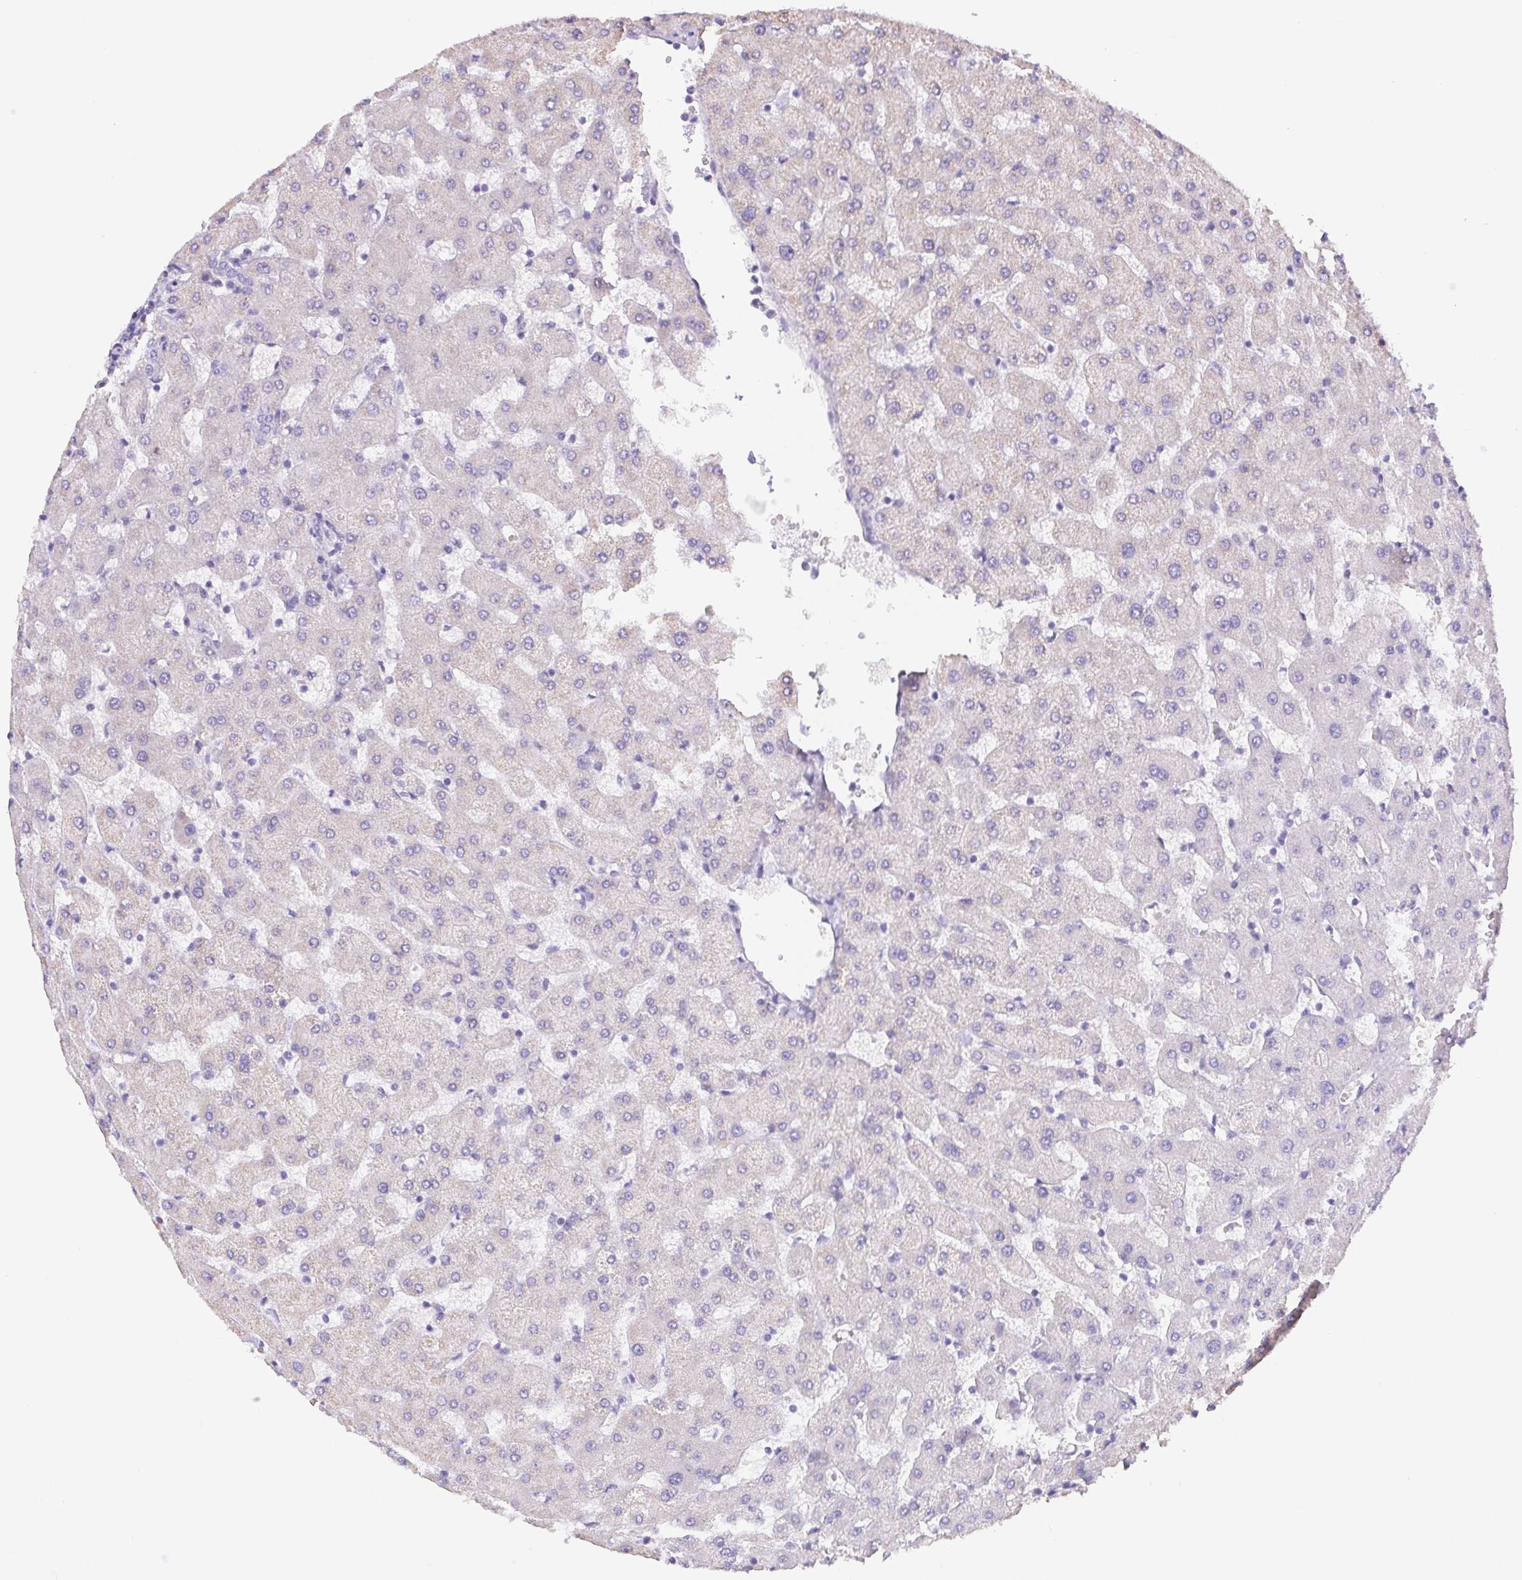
{"staining": {"intensity": "negative", "quantity": "none", "location": "none"}, "tissue": "liver", "cell_type": "Cholangiocytes", "image_type": "normal", "snomed": [{"axis": "morphology", "description": "Normal tissue, NOS"}, {"axis": "topography", "description": "Liver"}], "caption": "Cholangiocytes show no significant positivity in normal liver.", "gene": "FKBP6", "patient": {"sex": "female", "age": 63}}